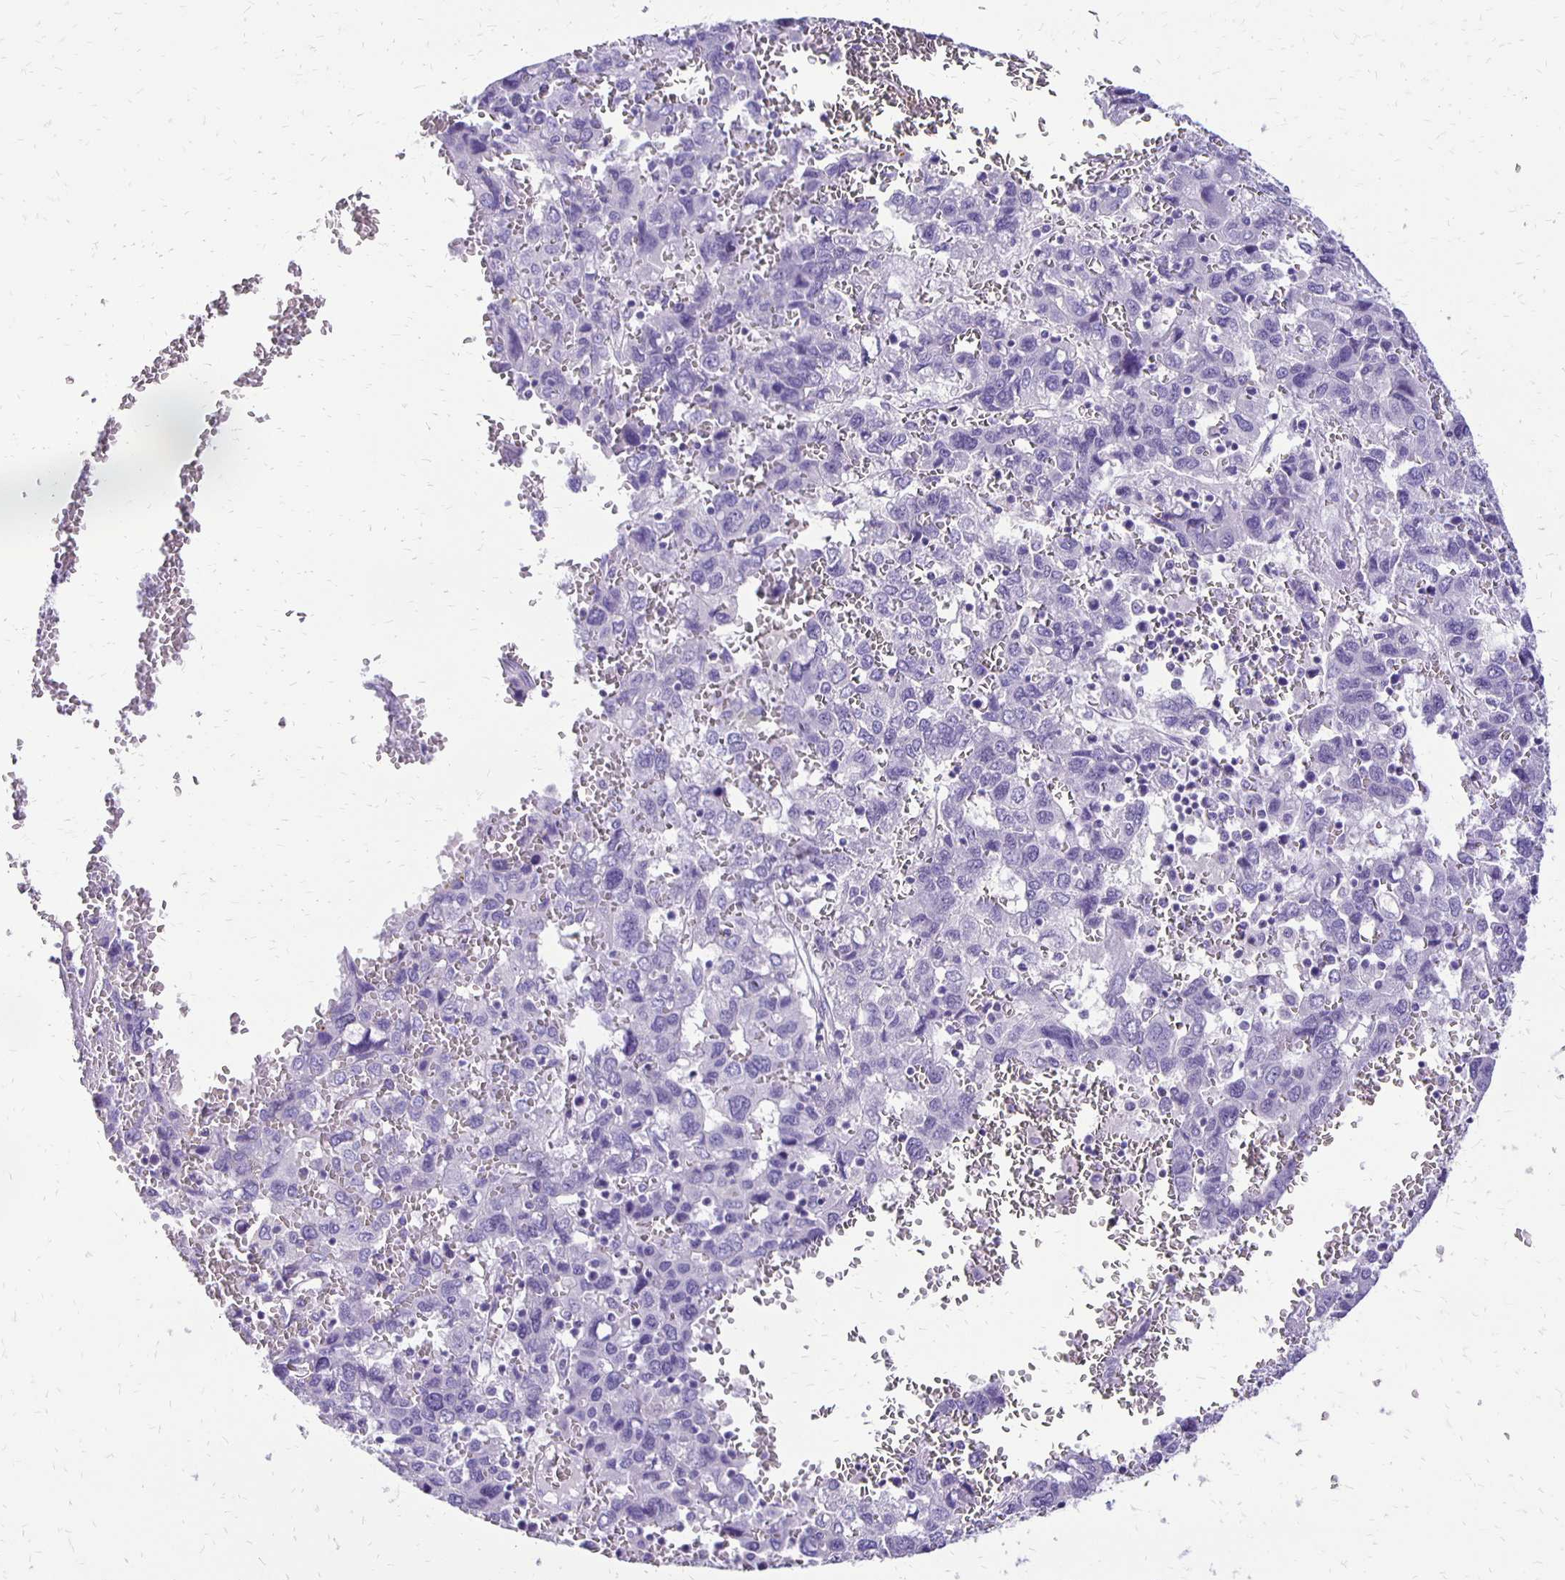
{"staining": {"intensity": "negative", "quantity": "none", "location": "none"}, "tissue": "liver cancer", "cell_type": "Tumor cells", "image_type": "cancer", "snomed": [{"axis": "morphology", "description": "Carcinoma, Hepatocellular, NOS"}, {"axis": "topography", "description": "Liver"}], "caption": "A micrograph of human liver cancer (hepatocellular carcinoma) is negative for staining in tumor cells.", "gene": "ANKRD45", "patient": {"sex": "male", "age": 69}}